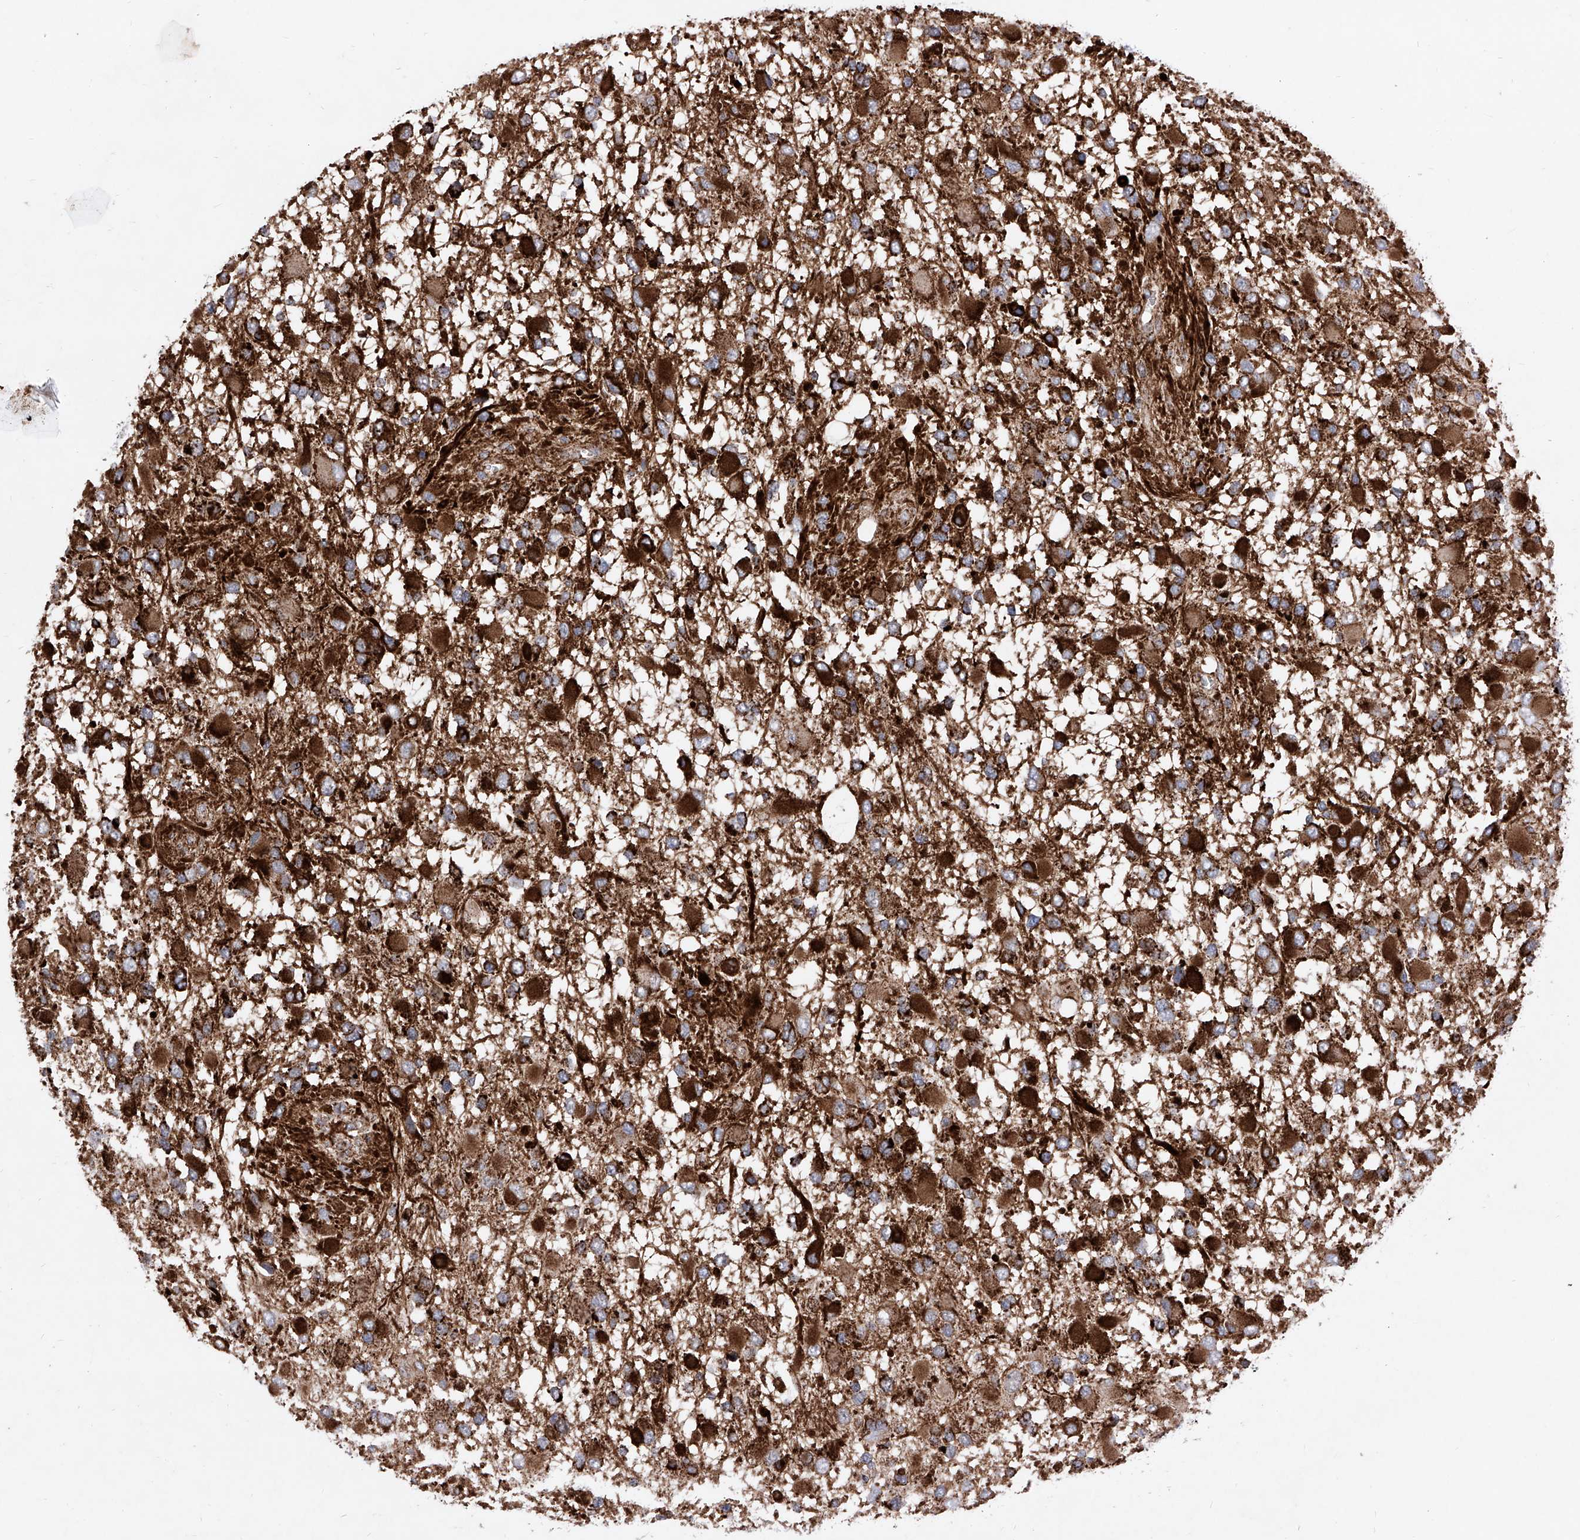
{"staining": {"intensity": "strong", "quantity": ">75%", "location": "cytoplasmic/membranous"}, "tissue": "glioma", "cell_type": "Tumor cells", "image_type": "cancer", "snomed": [{"axis": "morphology", "description": "Glioma, malignant, High grade"}, {"axis": "topography", "description": "Brain"}], "caption": "IHC of human high-grade glioma (malignant) shows high levels of strong cytoplasmic/membranous positivity in approximately >75% of tumor cells.", "gene": "SEMA6A", "patient": {"sex": "male", "age": 53}}